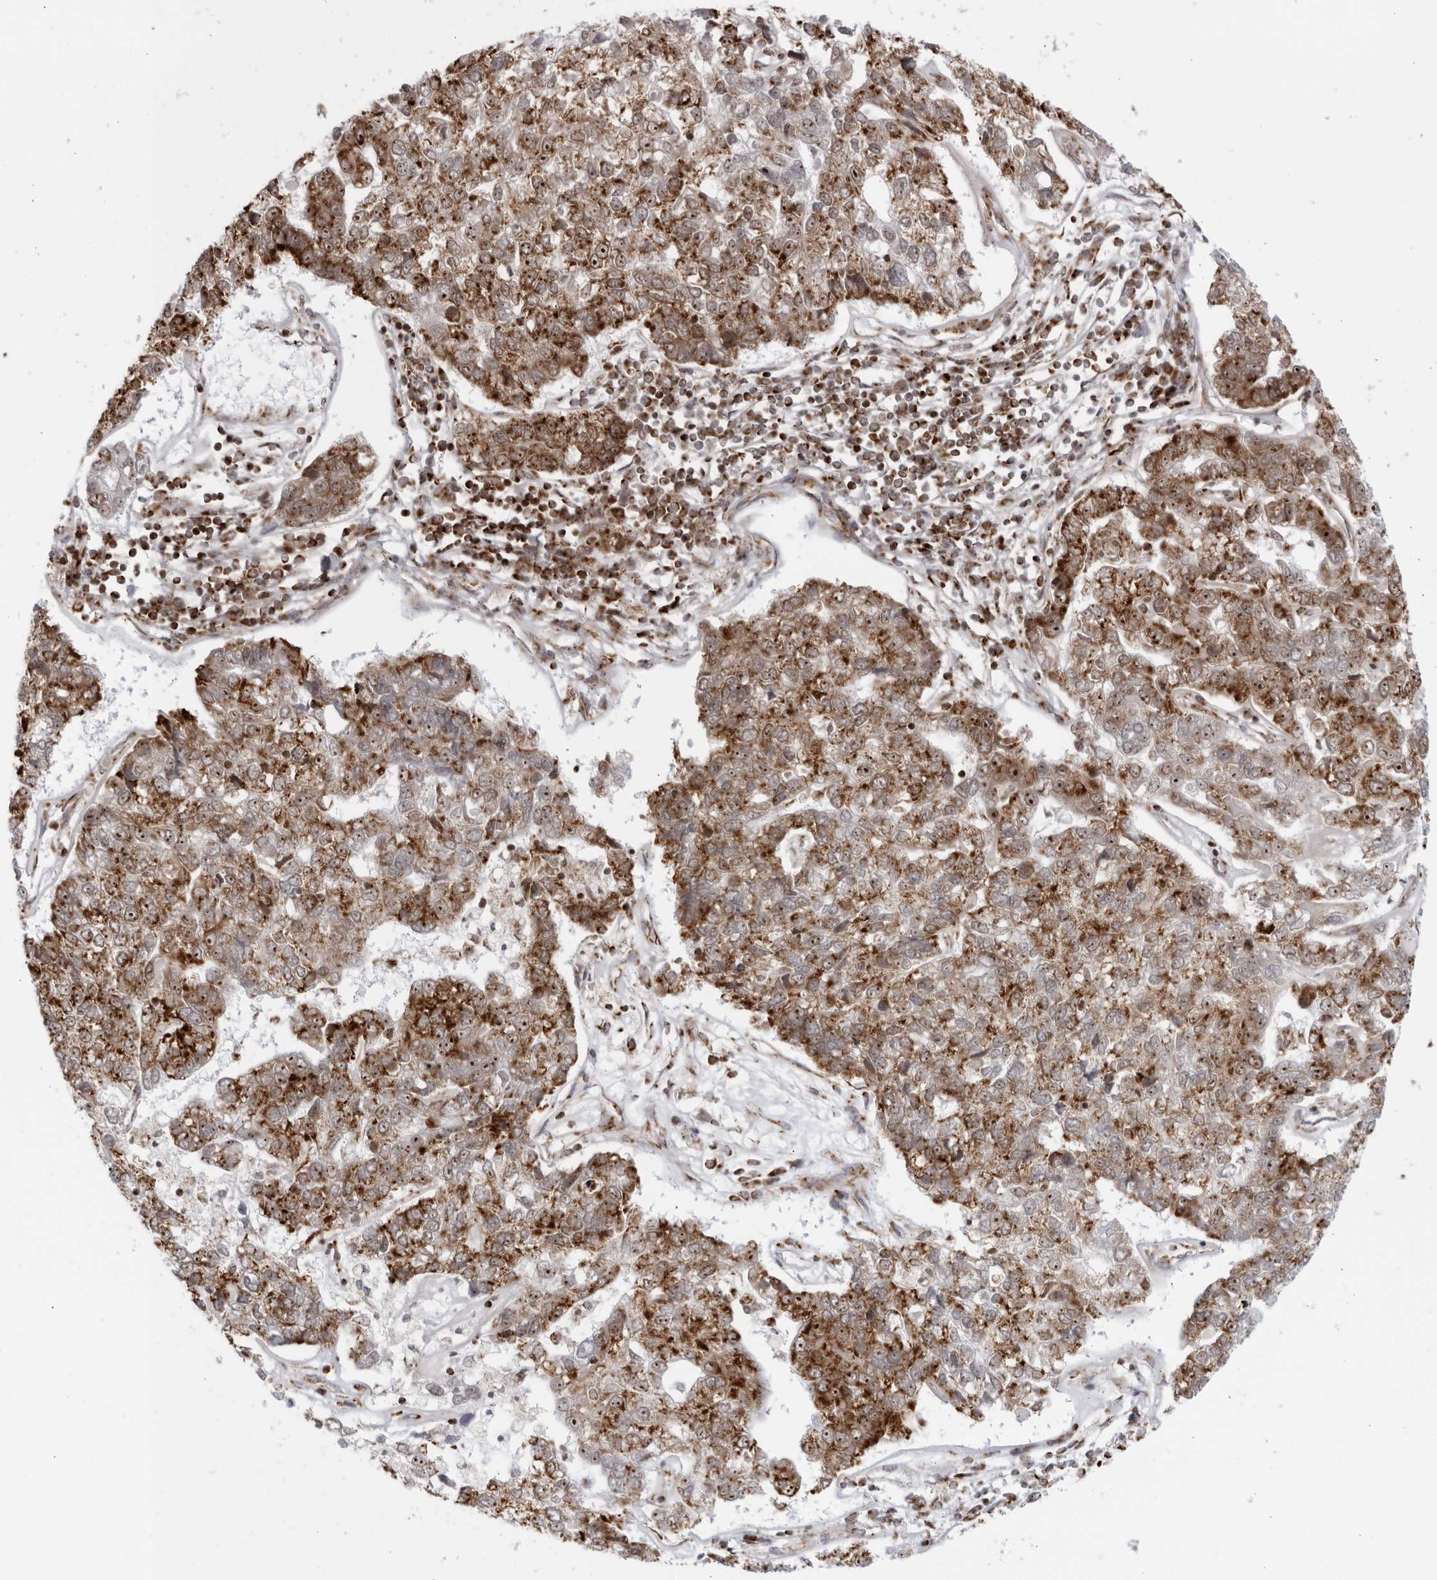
{"staining": {"intensity": "strong", "quantity": ">75%", "location": "cytoplasmic/membranous,nuclear"}, "tissue": "pancreatic cancer", "cell_type": "Tumor cells", "image_type": "cancer", "snomed": [{"axis": "morphology", "description": "Adenocarcinoma, NOS"}, {"axis": "topography", "description": "Pancreas"}], "caption": "Brown immunohistochemical staining in adenocarcinoma (pancreatic) displays strong cytoplasmic/membranous and nuclear expression in about >75% of tumor cells.", "gene": "RBM34", "patient": {"sex": "female", "age": 61}}